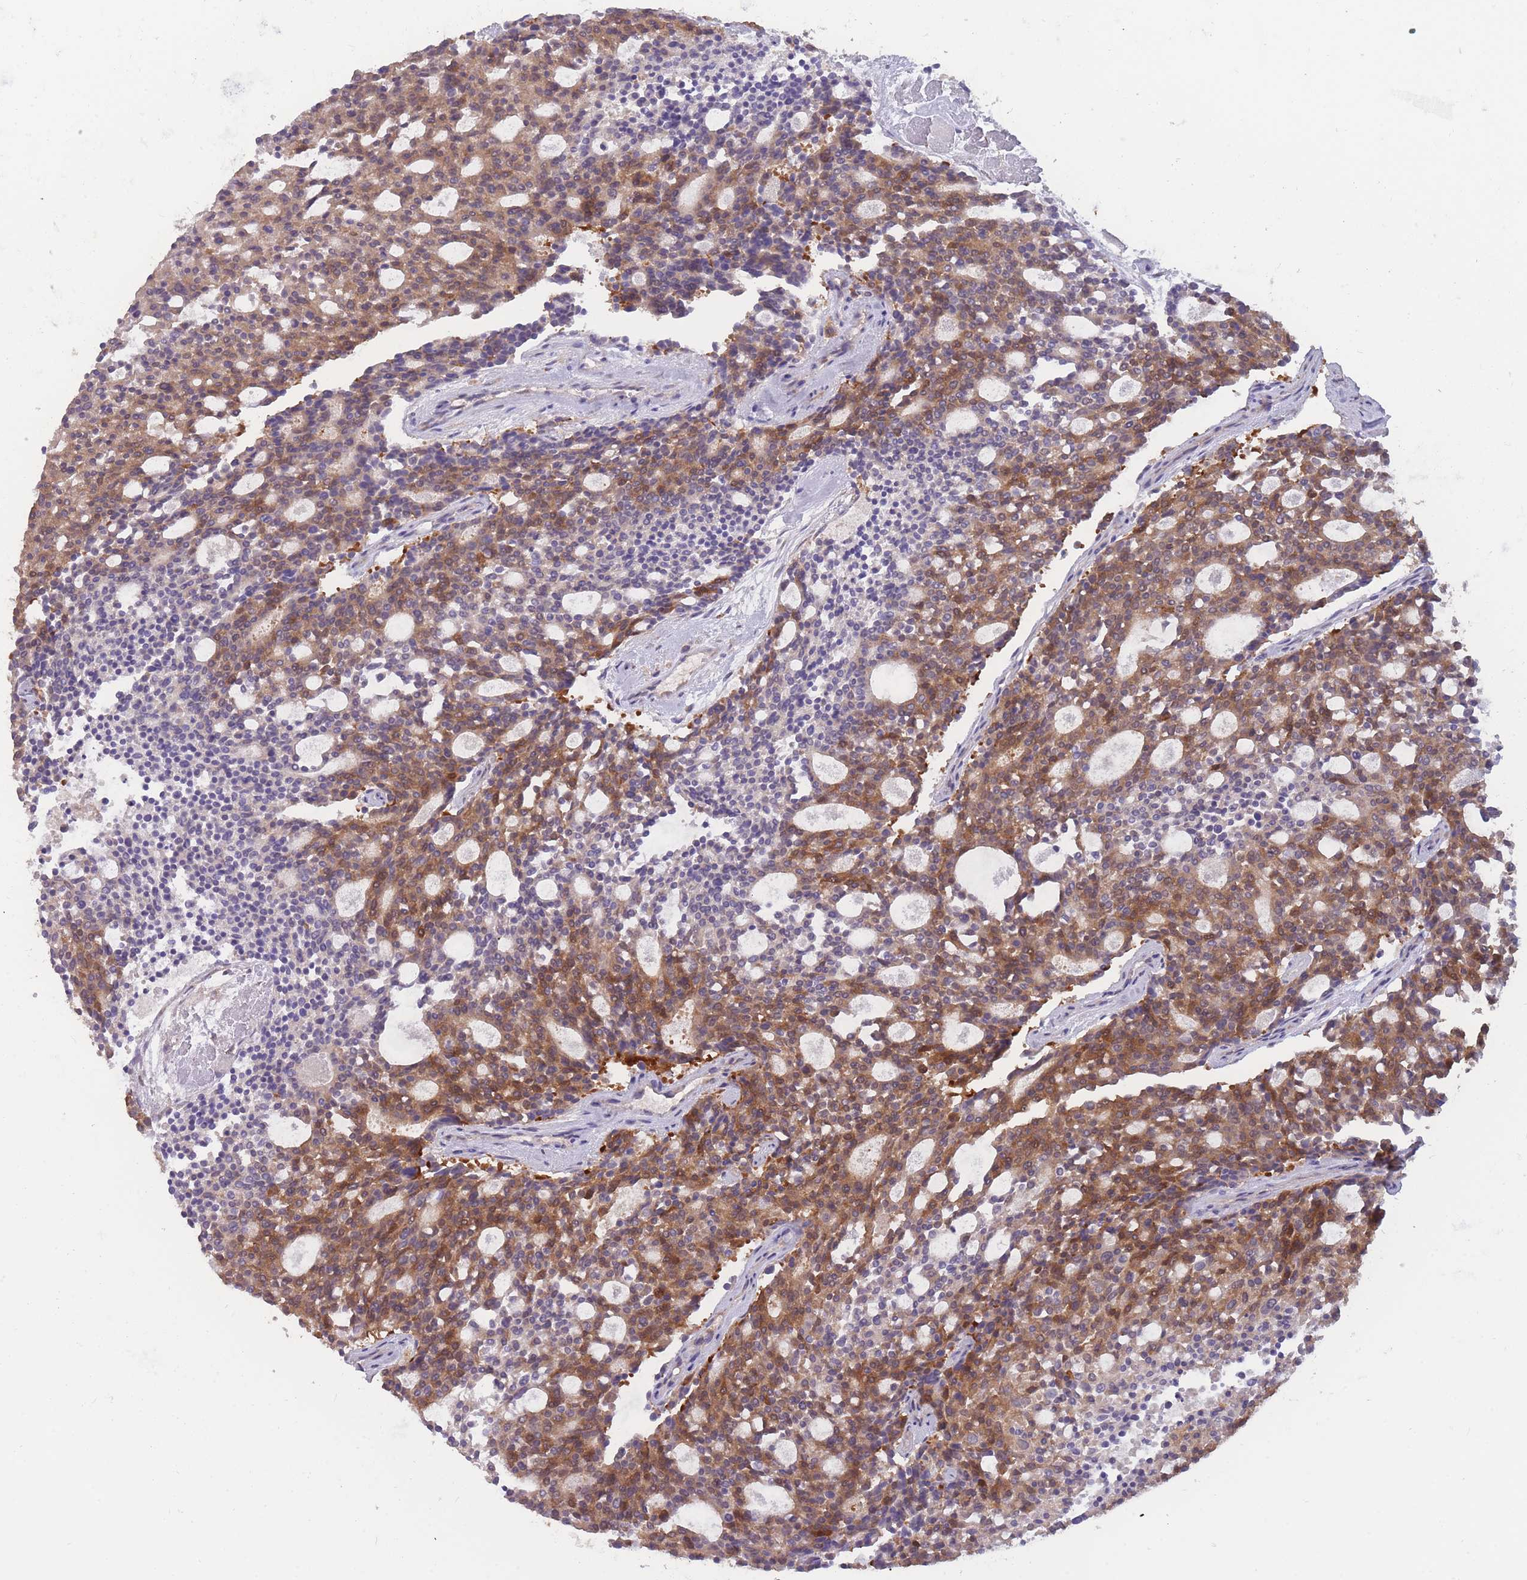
{"staining": {"intensity": "moderate", "quantity": ">75%", "location": "cytoplasmic/membranous"}, "tissue": "carcinoid", "cell_type": "Tumor cells", "image_type": "cancer", "snomed": [{"axis": "morphology", "description": "Carcinoid, malignant, NOS"}, {"axis": "topography", "description": "Pancreas"}], "caption": "This histopathology image displays IHC staining of malignant carcinoid, with medium moderate cytoplasmic/membranous positivity in about >75% of tumor cells.", "gene": "GMIP", "patient": {"sex": "female", "age": 54}}